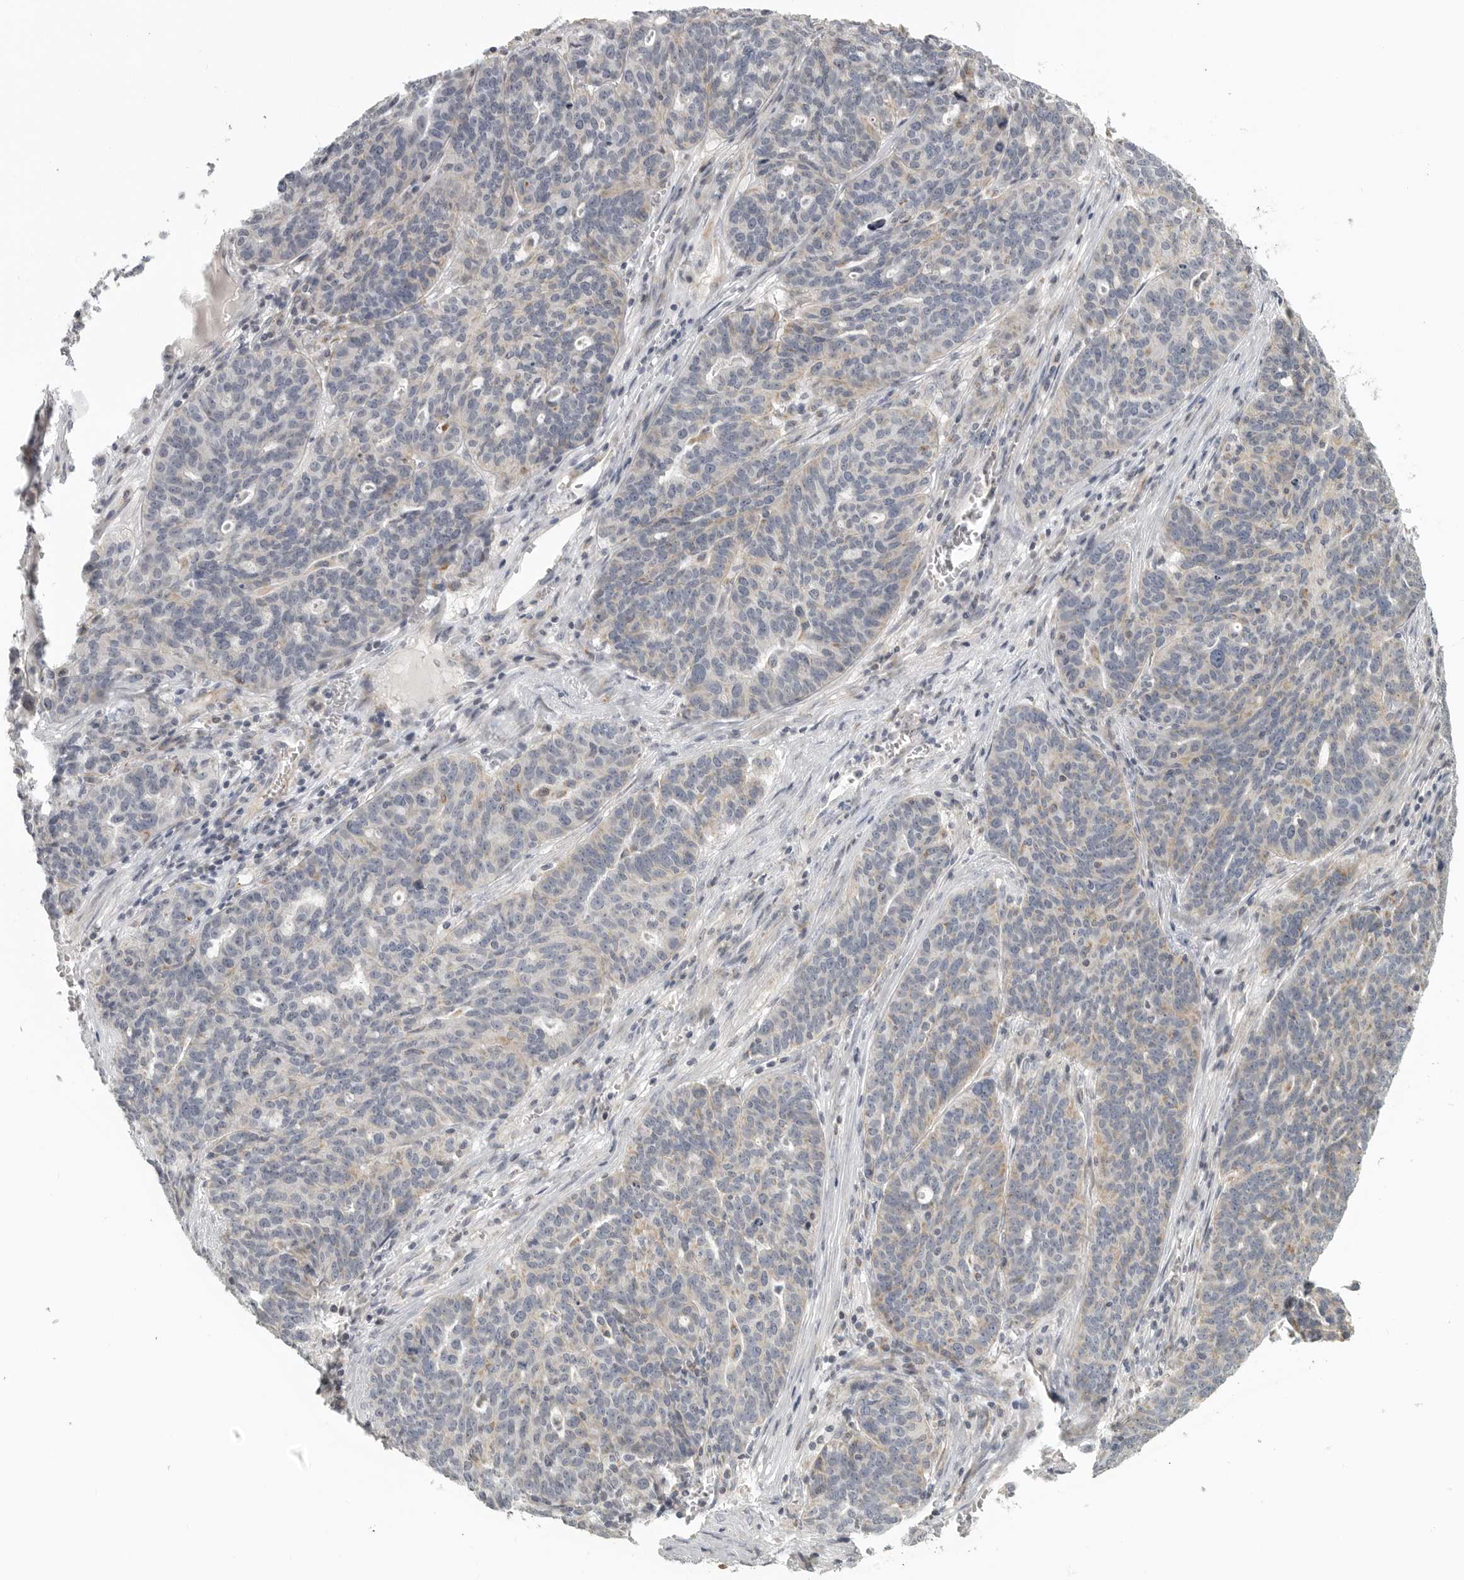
{"staining": {"intensity": "weak", "quantity": "<25%", "location": "cytoplasmic/membranous"}, "tissue": "ovarian cancer", "cell_type": "Tumor cells", "image_type": "cancer", "snomed": [{"axis": "morphology", "description": "Cystadenocarcinoma, serous, NOS"}, {"axis": "topography", "description": "Ovary"}], "caption": "DAB (3,3'-diaminobenzidine) immunohistochemical staining of ovarian cancer demonstrates no significant positivity in tumor cells.", "gene": "RXFP3", "patient": {"sex": "female", "age": 59}}